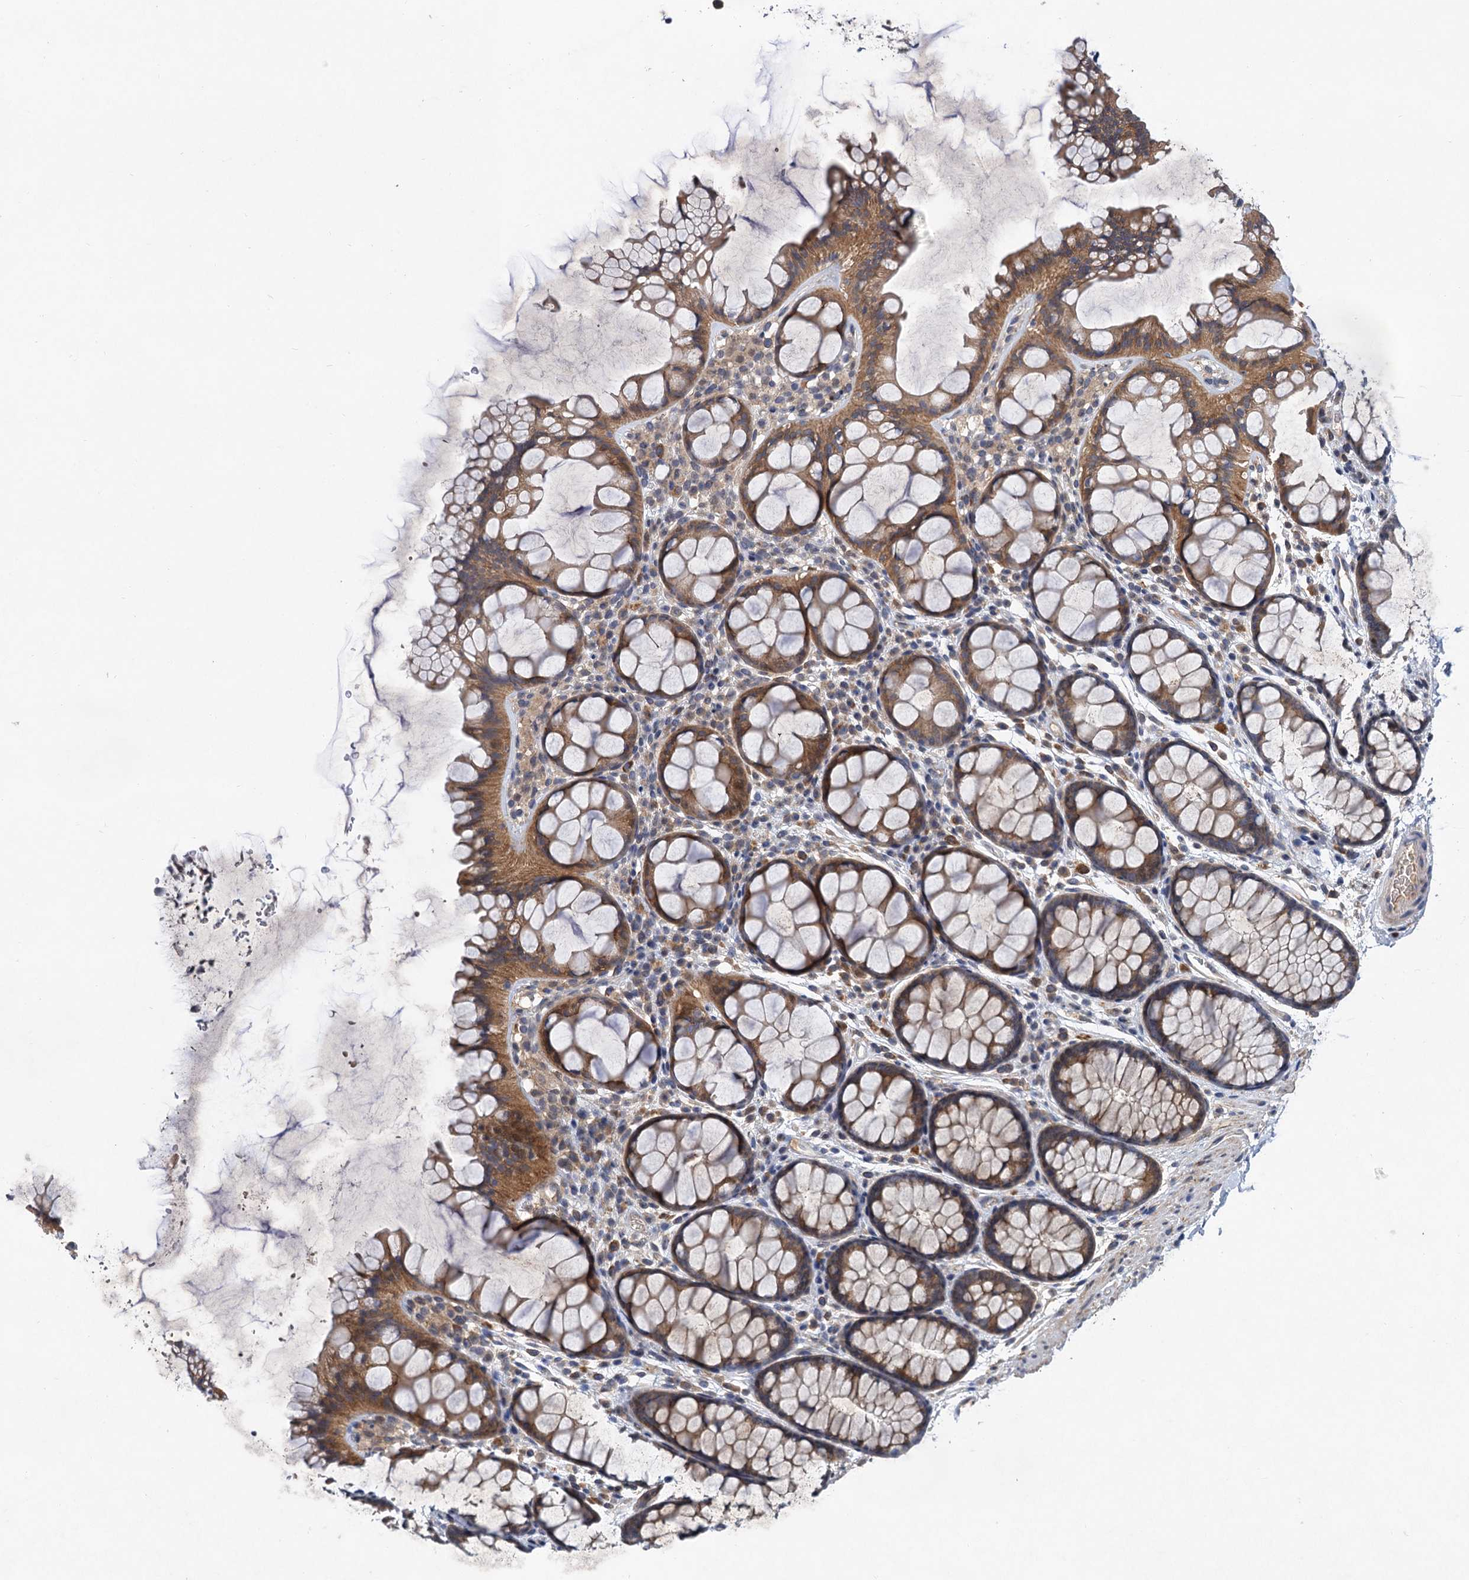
{"staining": {"intensity": "weak", "quantity": "25%-75%", "location": "cytoplasmic/membranous"}, "tissue": "colon", "cell_type": "Endothelial cells", "image_type": "normal", "snomed": [{"axis": "morphology", "description": "Normal tissue, NOS"}, {"axis": "topography", "description": "Colon"}], "caption": "High-magnification brightfield microscopy of unremarkable colon stained with DAB (3,3'-diaminobenzidine) (brown) and counterstained with hematoxylin (blue). endothelial cells exhibit weak cytoplasmic/membranous positivity is appreciated in about25%-75% of cells. Using DAB (3,3'-diaminobenzidine) (brown) and hematoxylin (blue) stains, captured at high magnification using brightfield microscopy.", "gene": "TMEM39B", "patient": {"sex": "female", "age": 82}}